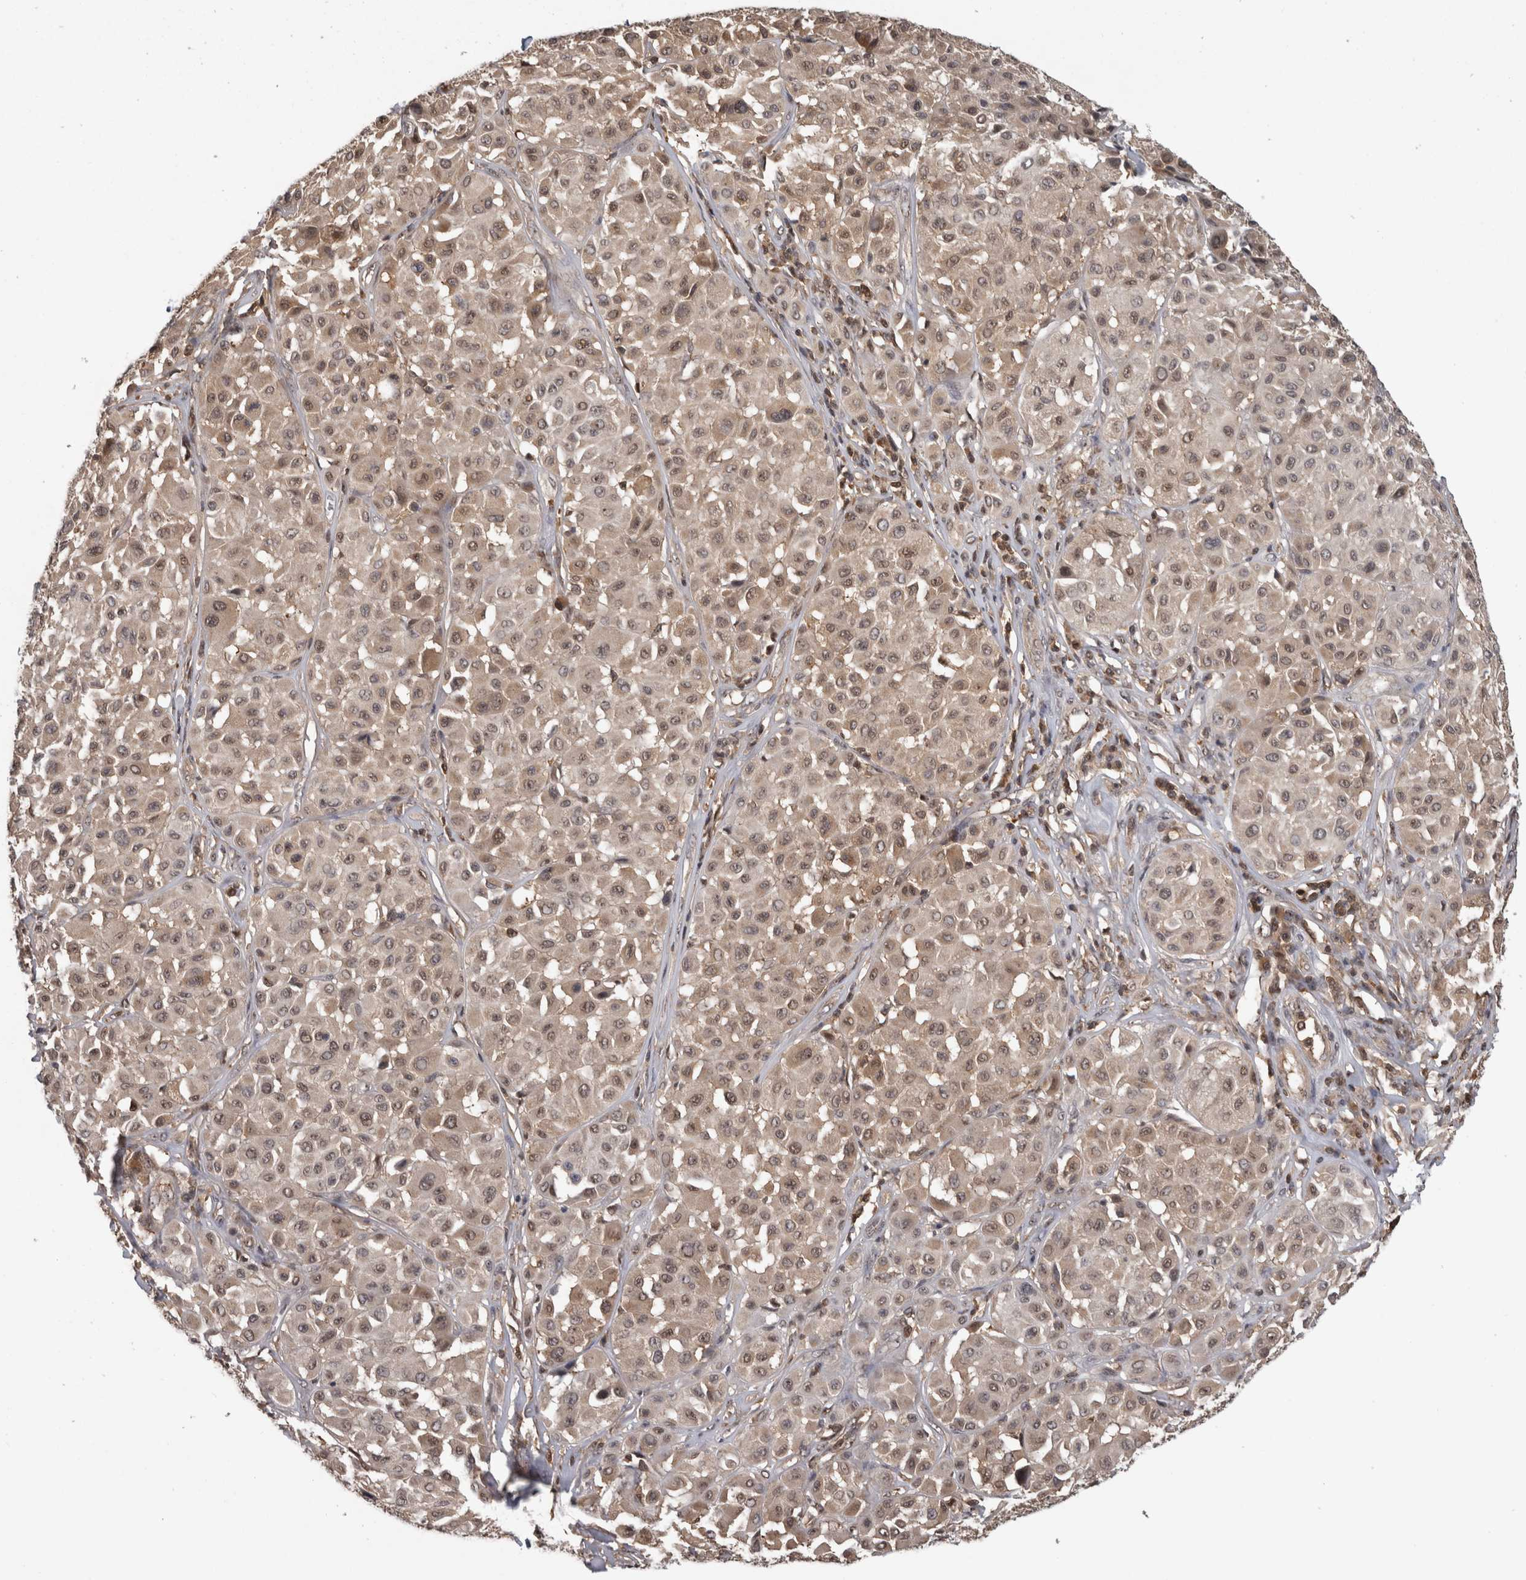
{"staining": {"intensity": "weak", "quantity": ">75%", "location": "cytoplasmic/membranous,nuclear"}, "tissue": "melanoma", "cell_type": "Tumor cells", "image_type": "cancer", "snomed": [{"axis": "morphology", "description": "Malignant melanoma, Metastatic site"}, {"axis": "topography", "description": "Soft tissue"}], "caption": "Immunohistochemistry (IHC) histopathology image of human melanoma stained for a protein (brown), which reveals low levels of weak cytoplasmic/membranous and nuclear positivity in approximately >75% of tumor cells.", "gene": "TDRD7", "patient": {"sex": "male", "age": 41}}